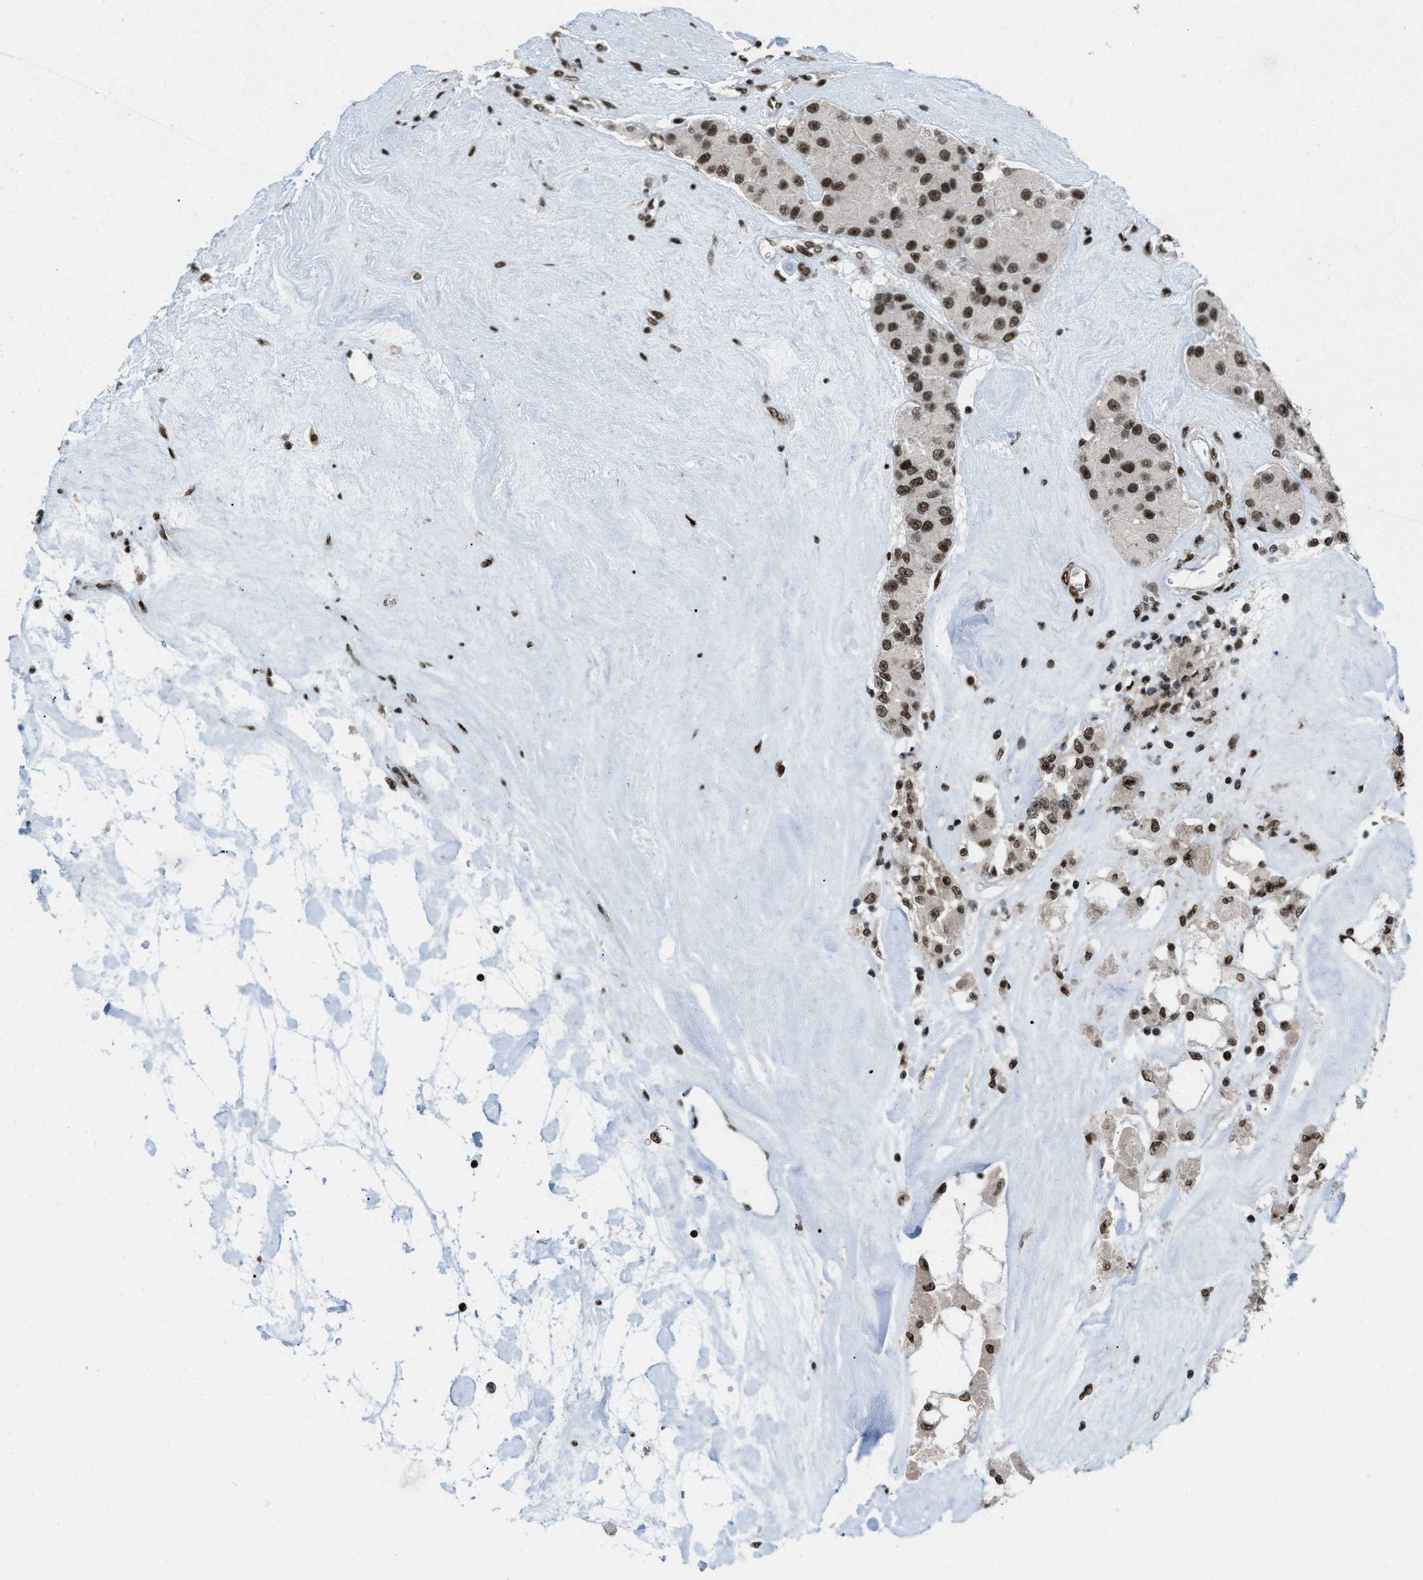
{"staining": {"intensity": "moderate", "quantity": ">75%", "location": "nuclear"}, "tissue": "carcinoid", "cell_type": "Tumor cells", "image_type": "cancer", "snomed": [{"axis": "morphology", "description": "Carcinoid, malignant, NOS"}, {"axis": "topography", "description": "Pancreas"}], "caption": "Immunohistochemical staining of carcinoid (malignant) reveals medium levels of moderate nuclear positivity in about >75% of tumor cells.", "gene": "NUMA1", "patient": {"sex": "male", "age": 41}}